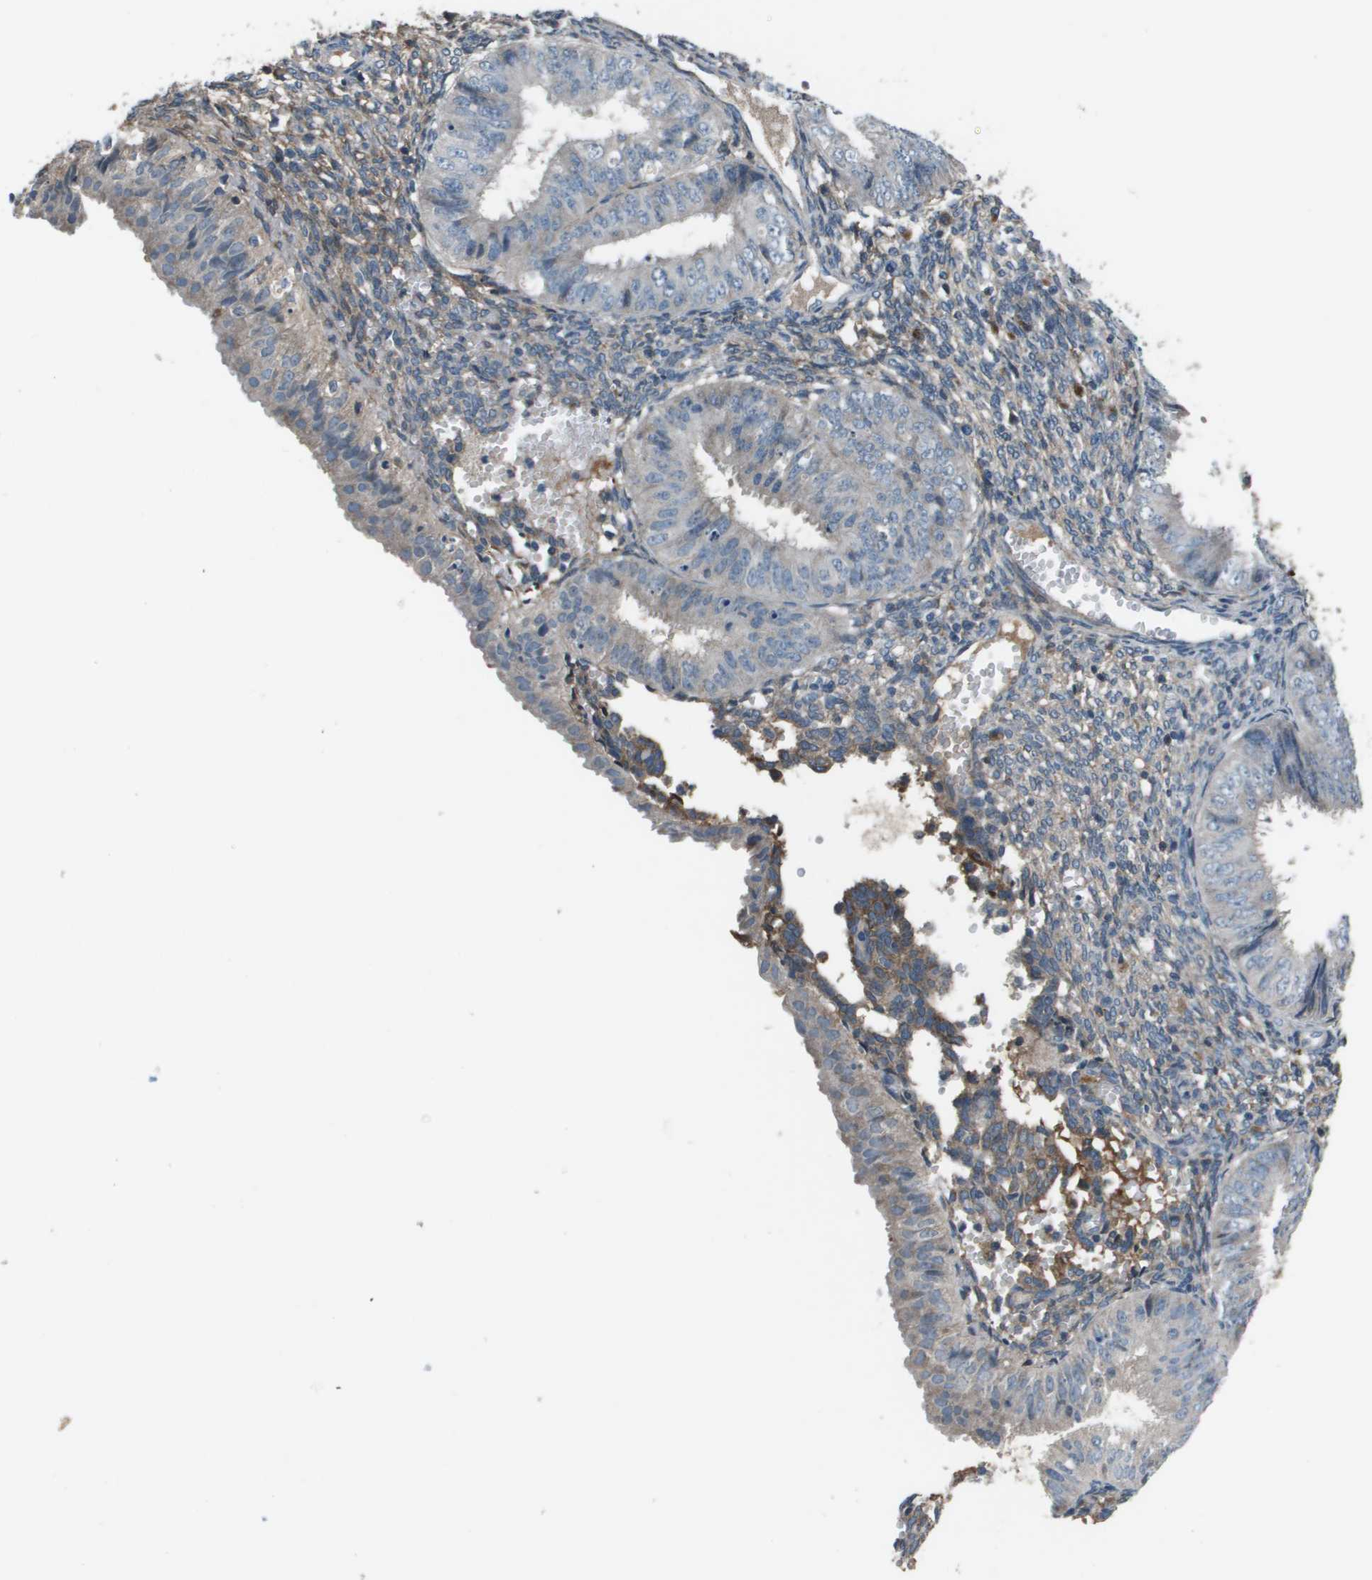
{"staining": {"intensity": "weak", "quantity": "<25%", "location": "cytoplasmic/membranous"}, "tissue": "endometrial cancer", "cell_type": "Tumor cells", "image_type": "cancer", "snomed": [{"axis": "morphology", "description": "Normal tissue, NOS"}, {"axis": "morphology", "description": "Adenocarcinoma, NOS"}, {"axis": "topography", "description": "Endometrium"}], "caption": "Tumor cells are negative for protein expression in human endometrial cancer.", "gene": "PCOLCE", "patient": {"sex": "female", "age": 53}}